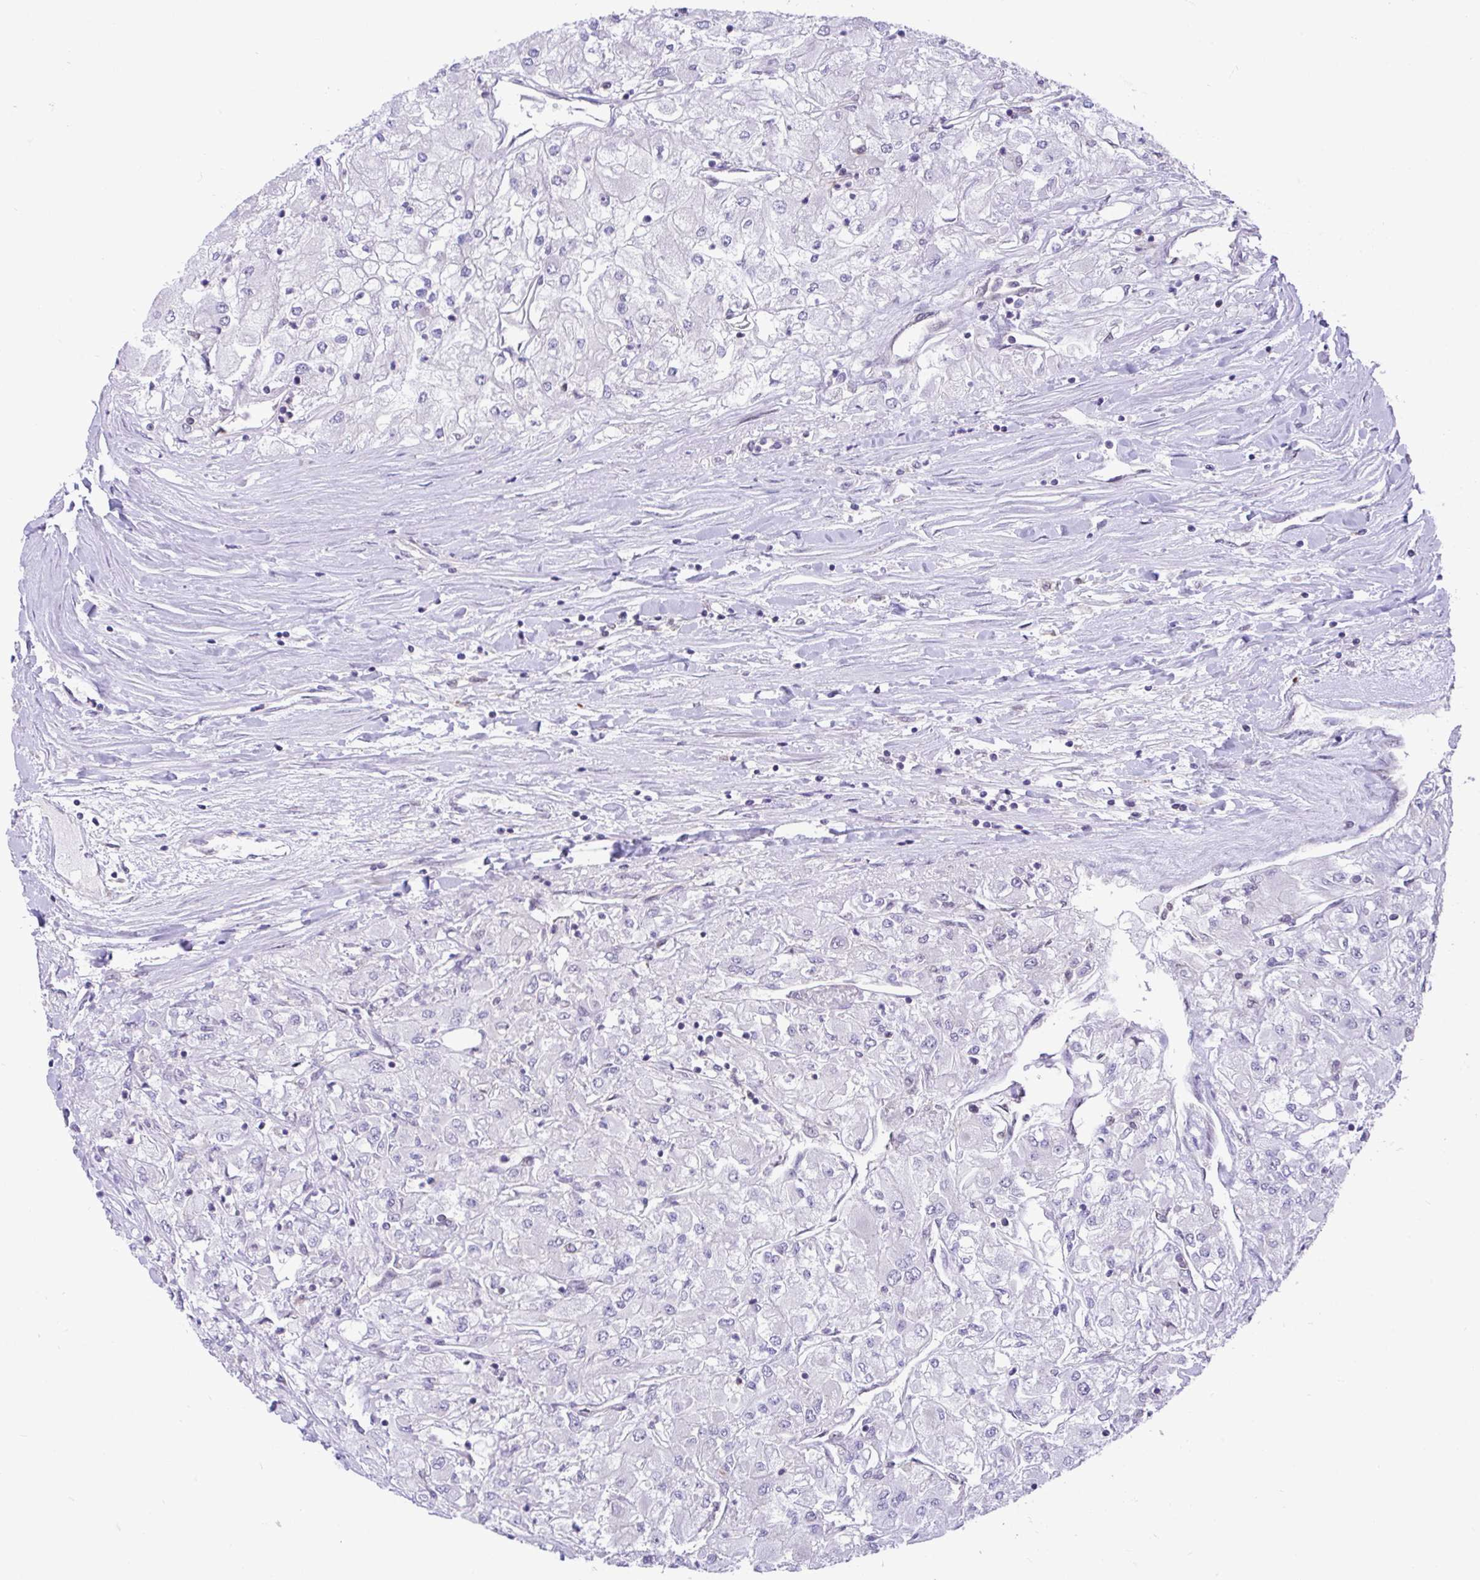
{"staining": {"intensity": "negative", "quantity": "none", "location": "none"}, "tissue": "renal cancer", "cell_type": "Tumor cells", "image_type": "cancer", "snomed": [{"axis": "morphology", "description": "Adenocarcinoma, NOS"}, {"axis": "topography", "description": "Kidney"}], "caption": "DAB (3,3'-diaminobenzidine) immunohistochemical staining of human renal adenocarcinoma exhibits no significant staining in tumor cells.", "gene": "ZNF444", "patient": {"sex": "male", "age": 80}}